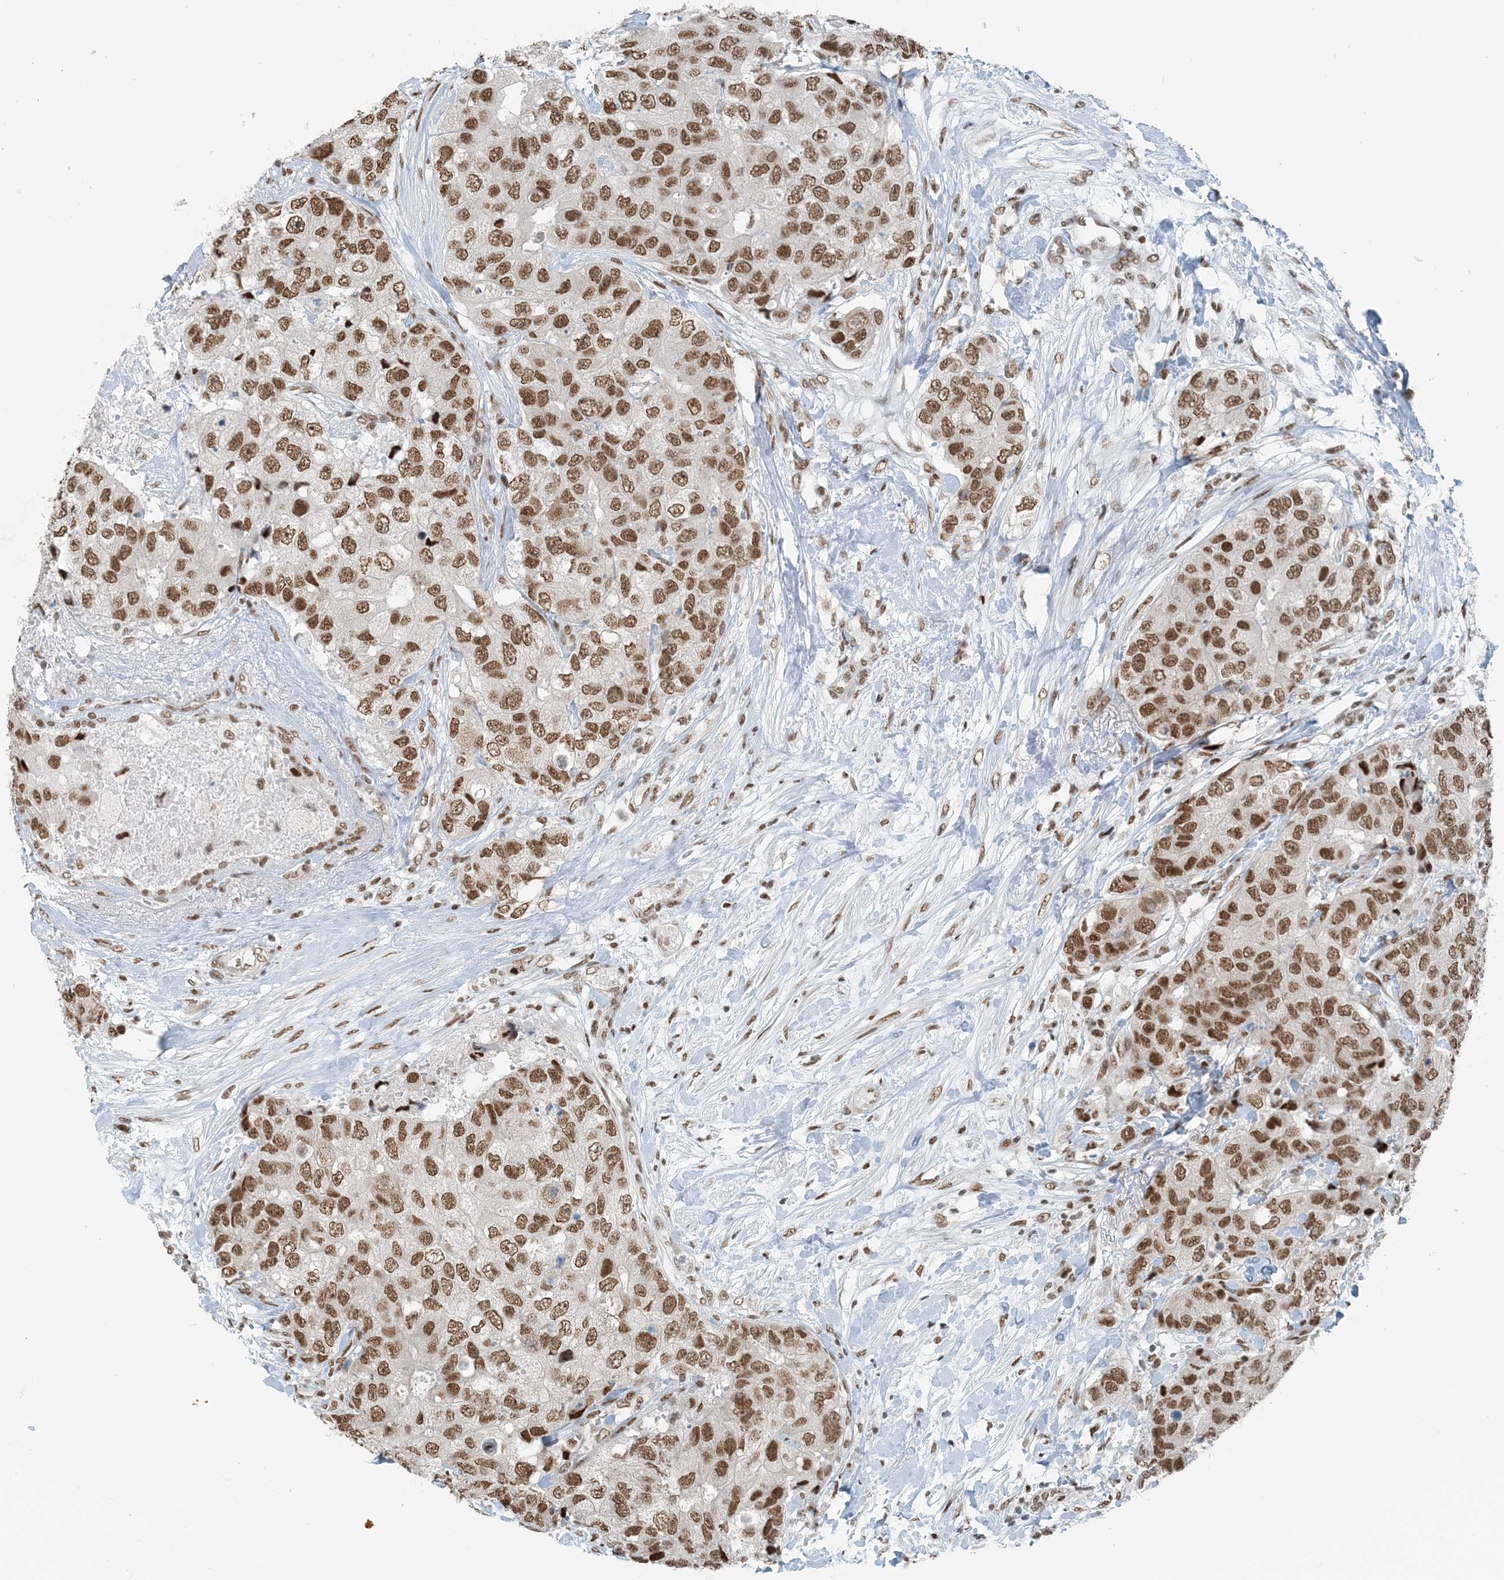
{"staining": {"intensity": "moderate", "quantity": ">75%", "location": "nuclear"}, "tissue": "breast cancer", "cell_type": "Tumor cells", "image_type": "cancer", "snomed": [{"axis": "morphology", "description": "Duct carcinoma"}, {"axis": "topography", "description": "Breast"}], "caption": "Intraductal carcinoma (breast) stained for a protein (brown) displays moderate nuclear positive expression in about >75% of tumor cells.", "gene": "ZNF500", "patient": {"sex": "female", "age": 62}}